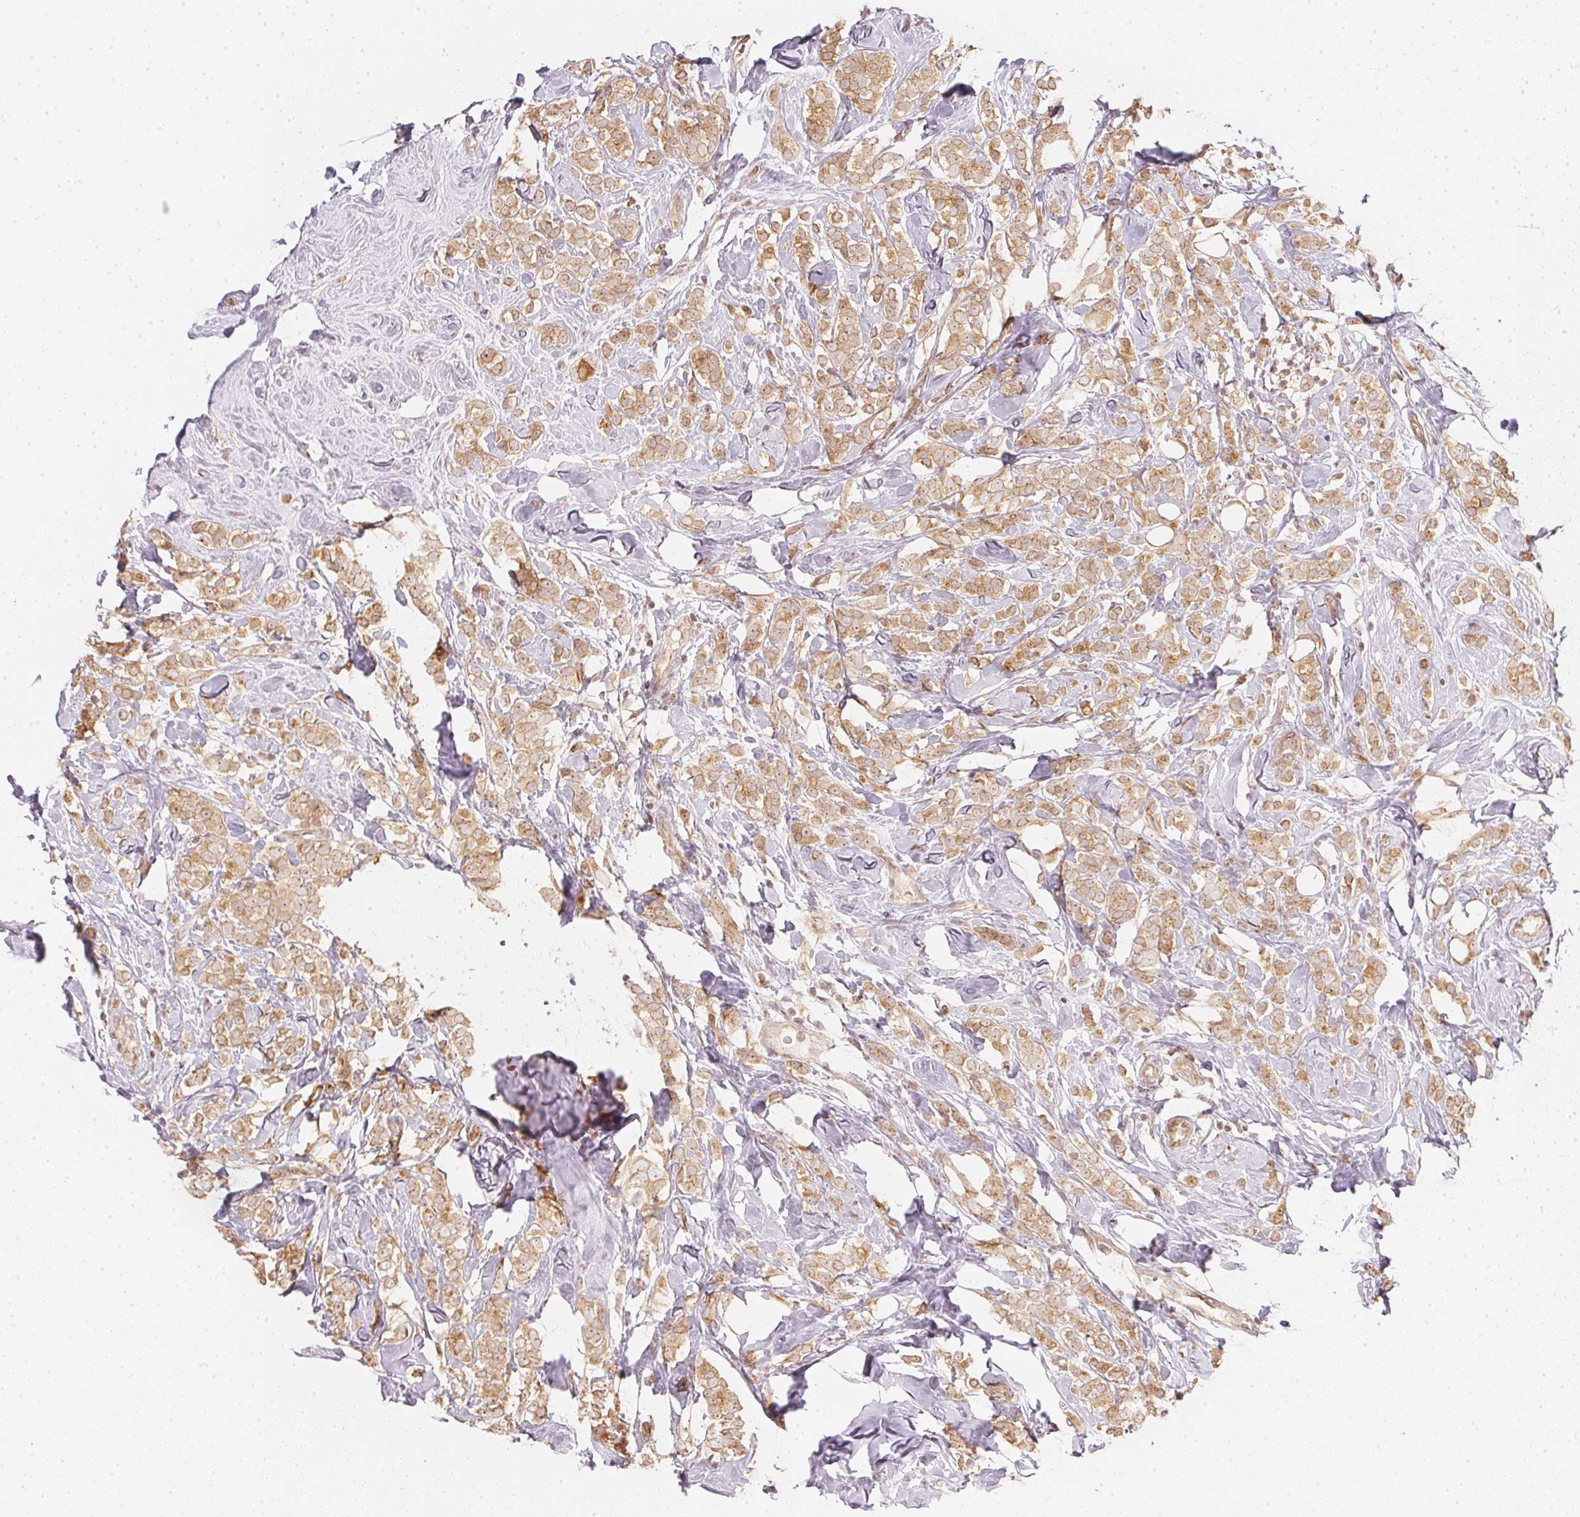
{"staining": {"intensity": "moderate", "quantity": ">75%", "location": "cytoplasmic/membranous"}, "tissue": "breast cancer", "cell_type": "Tumor cells", "image_type": "cancer", "snomed": [{"axis": "morphology", "description": "Lobular carcinoma"}, {"axis": "topography", "description": "Breast"}], "caption": "Protein staining reveals moderate cytoplasmic/membranous expression in about >75% of tumor cells in breast cancer (lobular carcinoma).", "gene": "WDR54", "patient": {"sex": "female", "age": 49}}